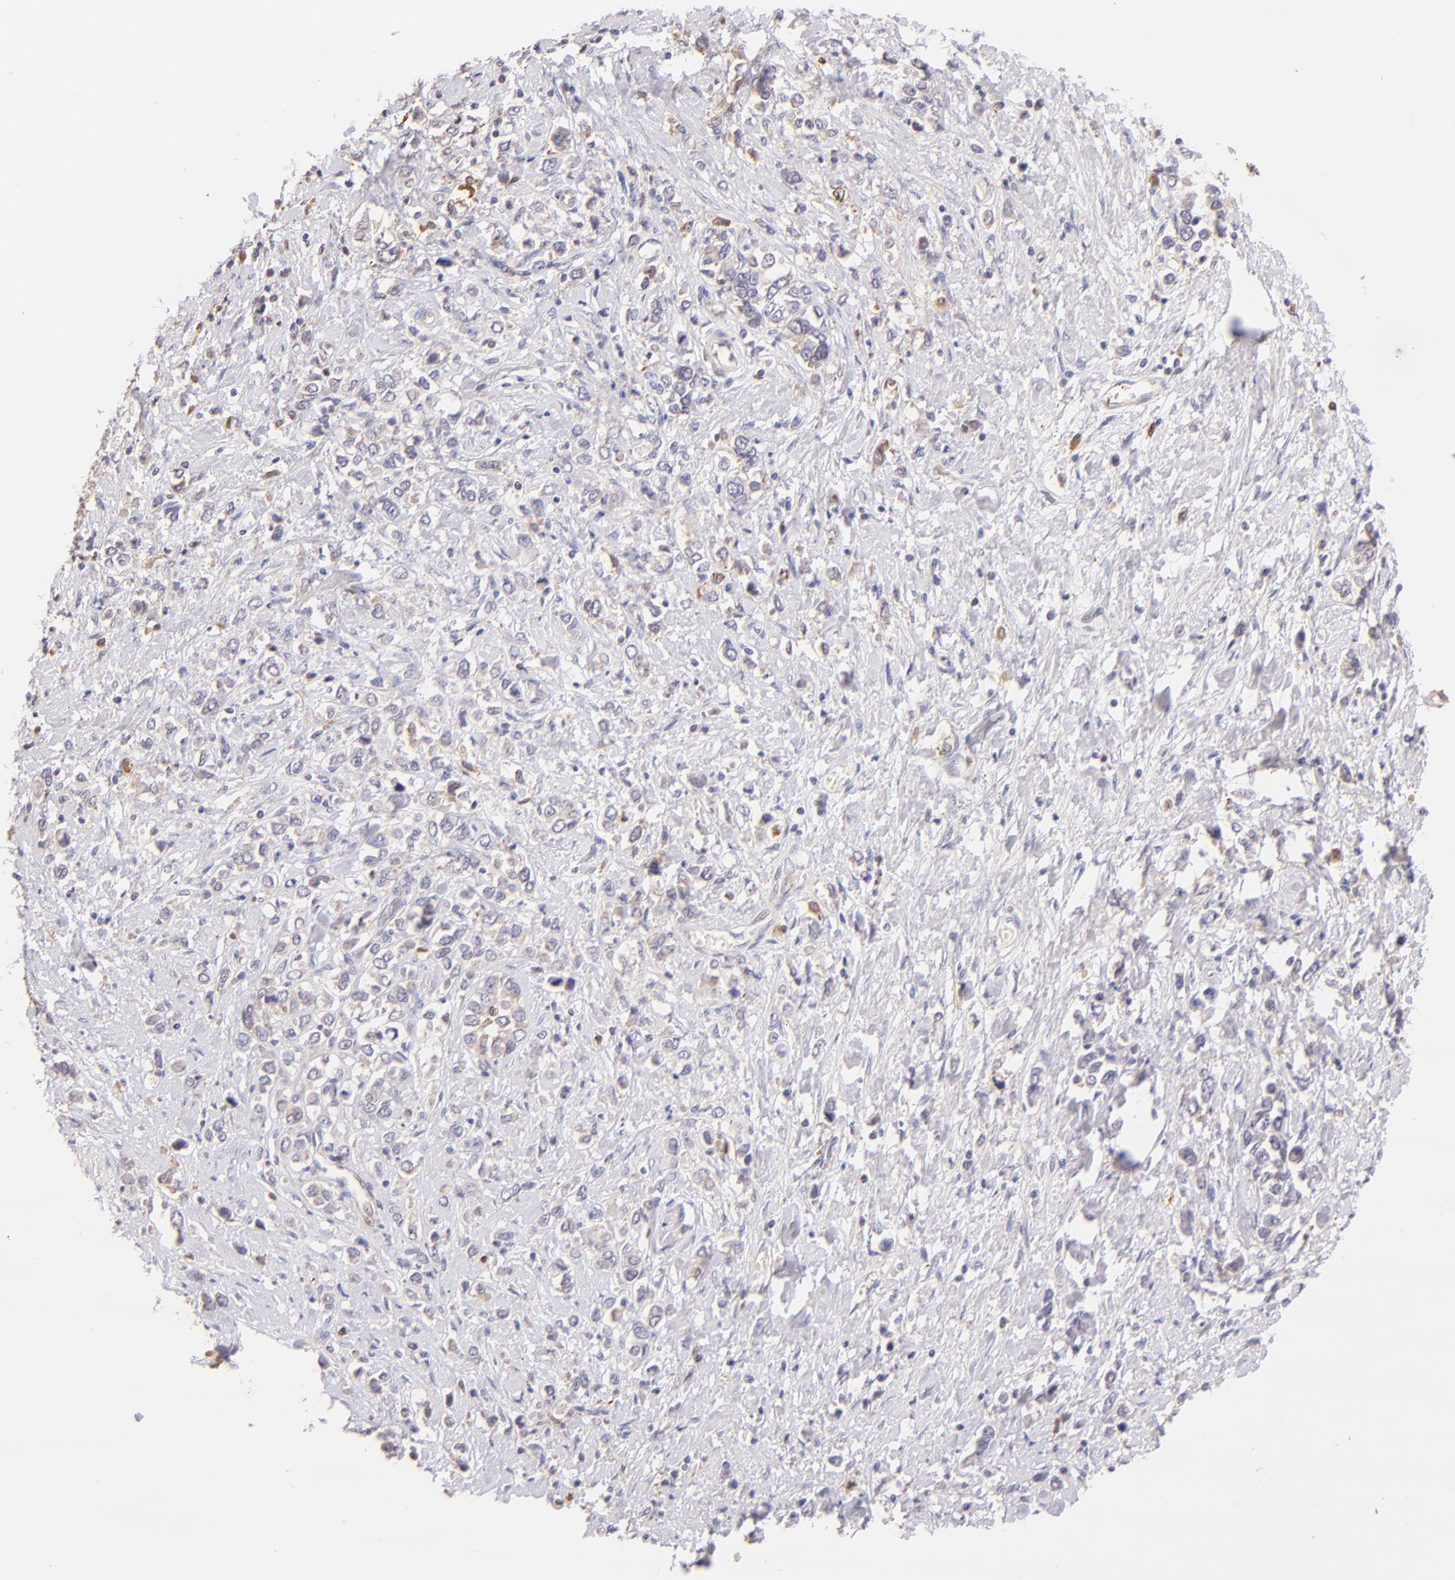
{"staining": {"intensity": "weak", "quantity": "25%-75%", "location": "cytoplasmic/membranous"}, "tissue": "stomach cancer", "cell_type": "Tumor cells", "image_type": "cancer", "snomed": [{"axis": "morphology", "description": "Adenocarcinoma, NOS"}, {"axis": "topography", "description": "Stomach, upper"}], "caption": "IHC histopathology image of human stomach cancer (adenocarcinoma) stained for a protein (brown), which exhibits low levels of weak cytoplasmic/membranous positivity in about 25%-75% of tumor cells.", "gene": "BTK", "patient": {"sex": "male", "age": 76}}